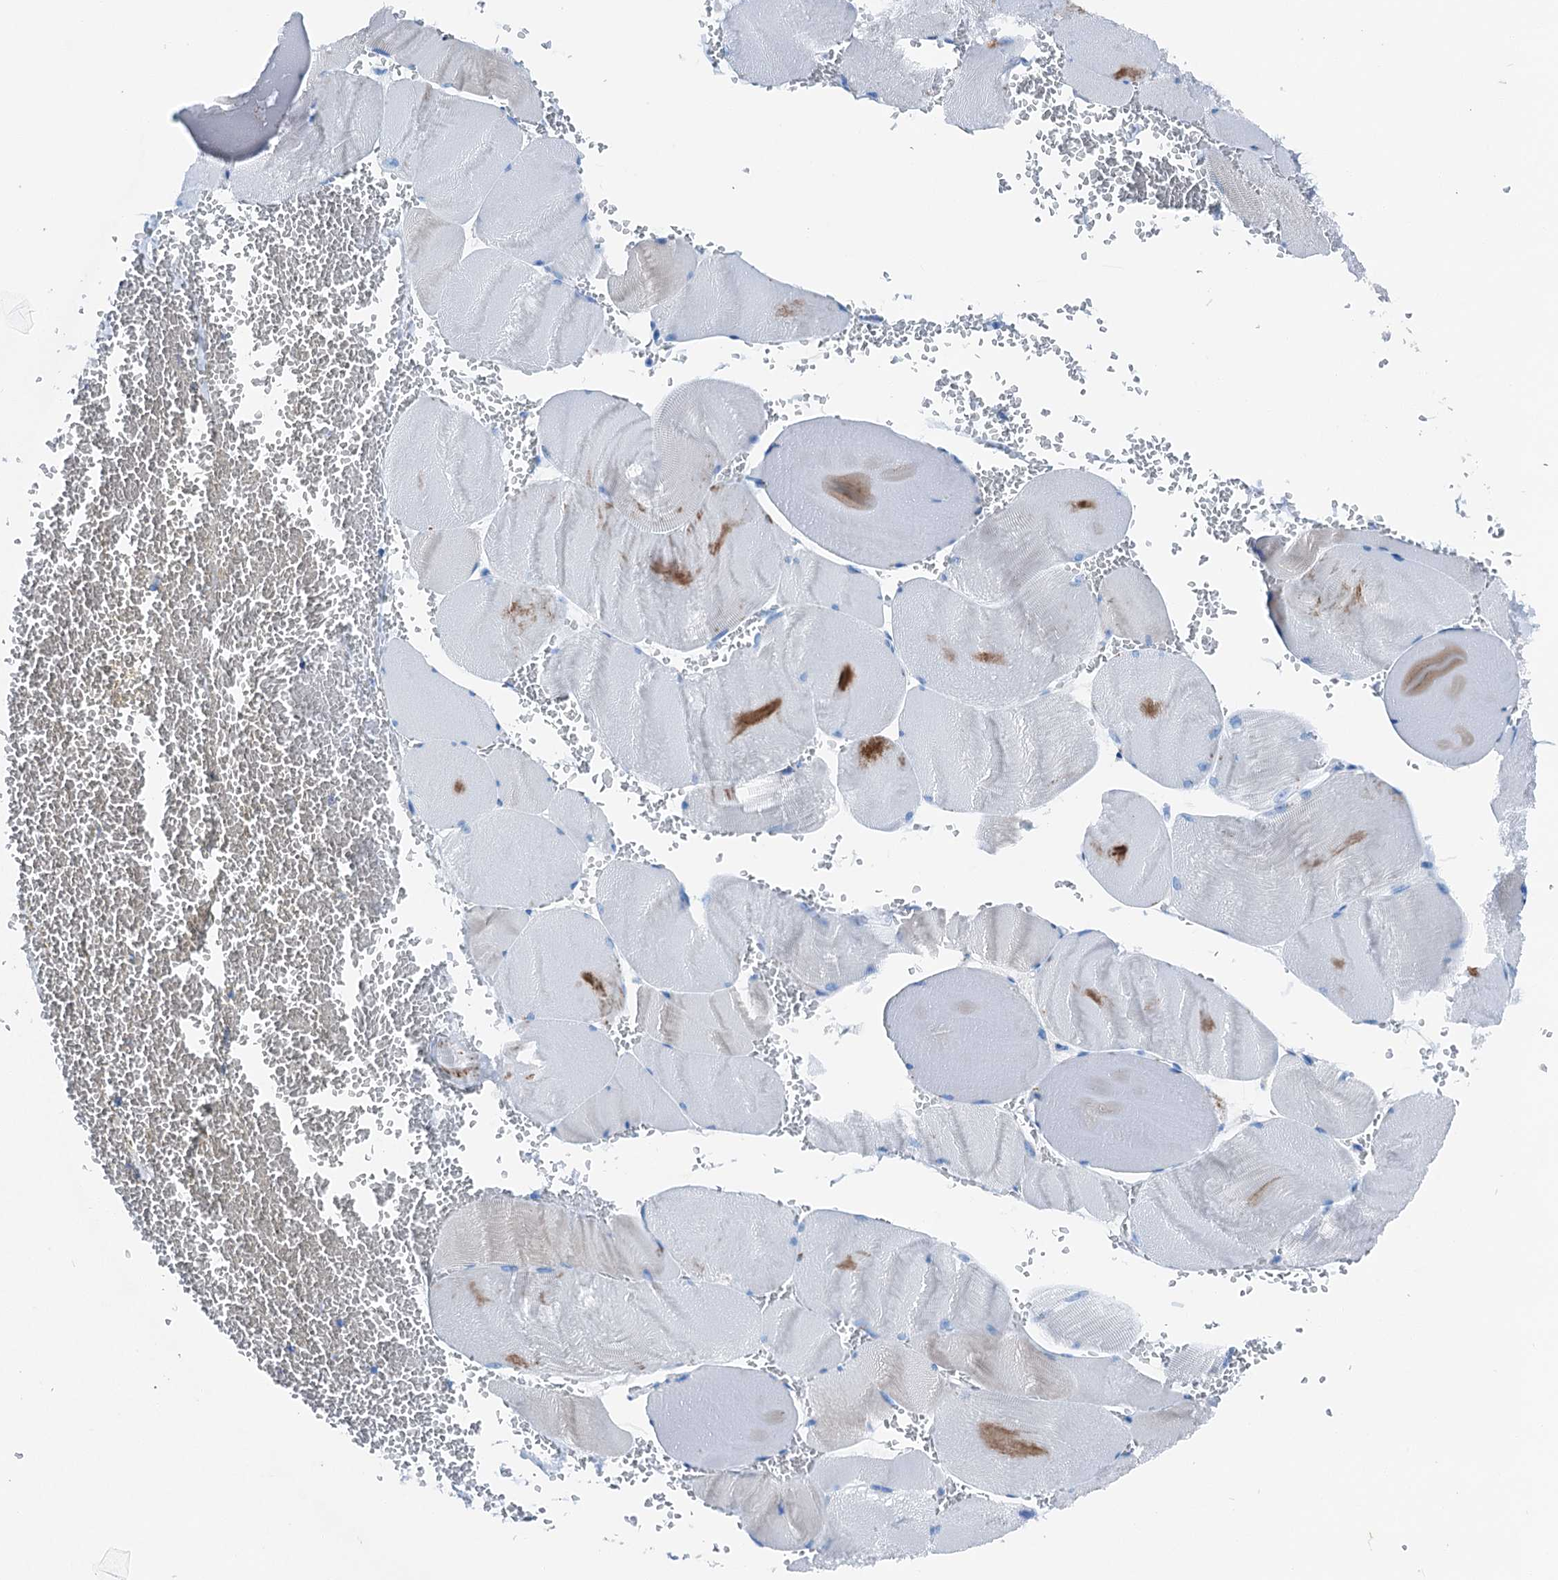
{"staining": {"intensity": "moderate", "quantity": "<25%", "location": "cytoplasmic/membranous"}, "tissue": "skeletal muscle", "cell_type": "Myocytes", "image_type": "normal", "snomed": [{"axis": "morphology", "description": "Normal tissue, NOS"}, {"axis": "morphology", "description": "Basal cell carcinoma"}, {"axis": "topography", "description": "Skeletal muscle"}], "caption": "DAB immunohistochemical staining of benign skeletal muscle shows moderate cytoplasmic/membranous protein expression in about <25% of myocytes.", "gene": "C1QTNF4", "patient": {"sex": "female", "age": 64}}